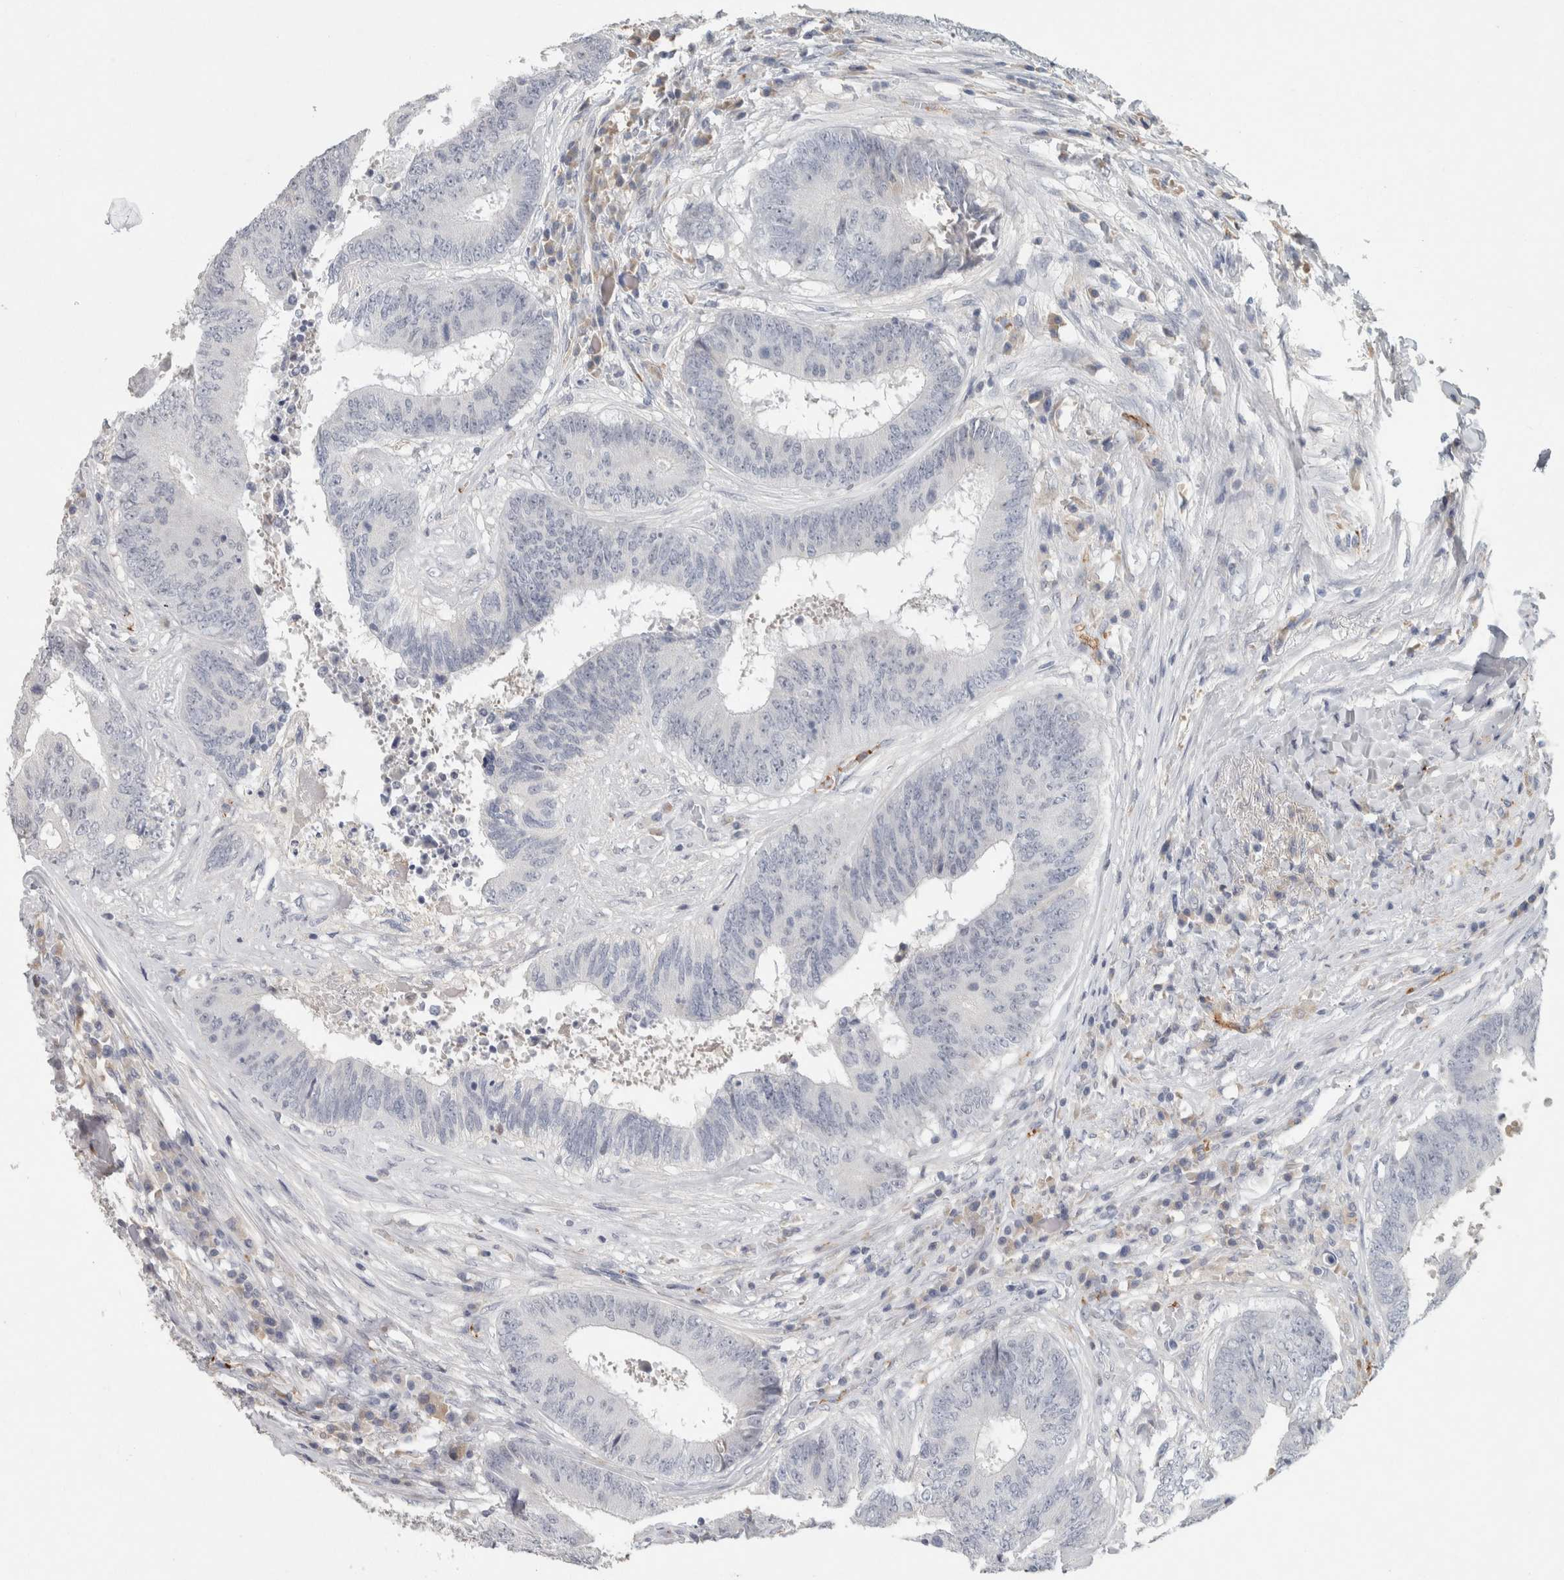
{"staining": {"intensity": "negative", "quantity": "none", "location": "none"}, "tissue": "colorectal cancer", "cell_type": "Tumor cells", "image_type": "cancer", "snomed": [{"axis": "morphology", "description": "Adenocarcinoma, NOS"}, {"axis": "topography", "description": "Rectum"}], "caption": "Immunohistochemistry image of neoplastic tissue: human adenocarcinoma (colorectal) stained with DAB reveals no significant protein positivity in tumor cells. The staining was performed using DAB (3,3'-diaminobenzidine) to visualize the protein expression in brown, while the nuclei were stained in blue with hematoxylin (Magnification: 20x).", "gene": "CD36", "patient": {"sex": "male", "age": 72}}